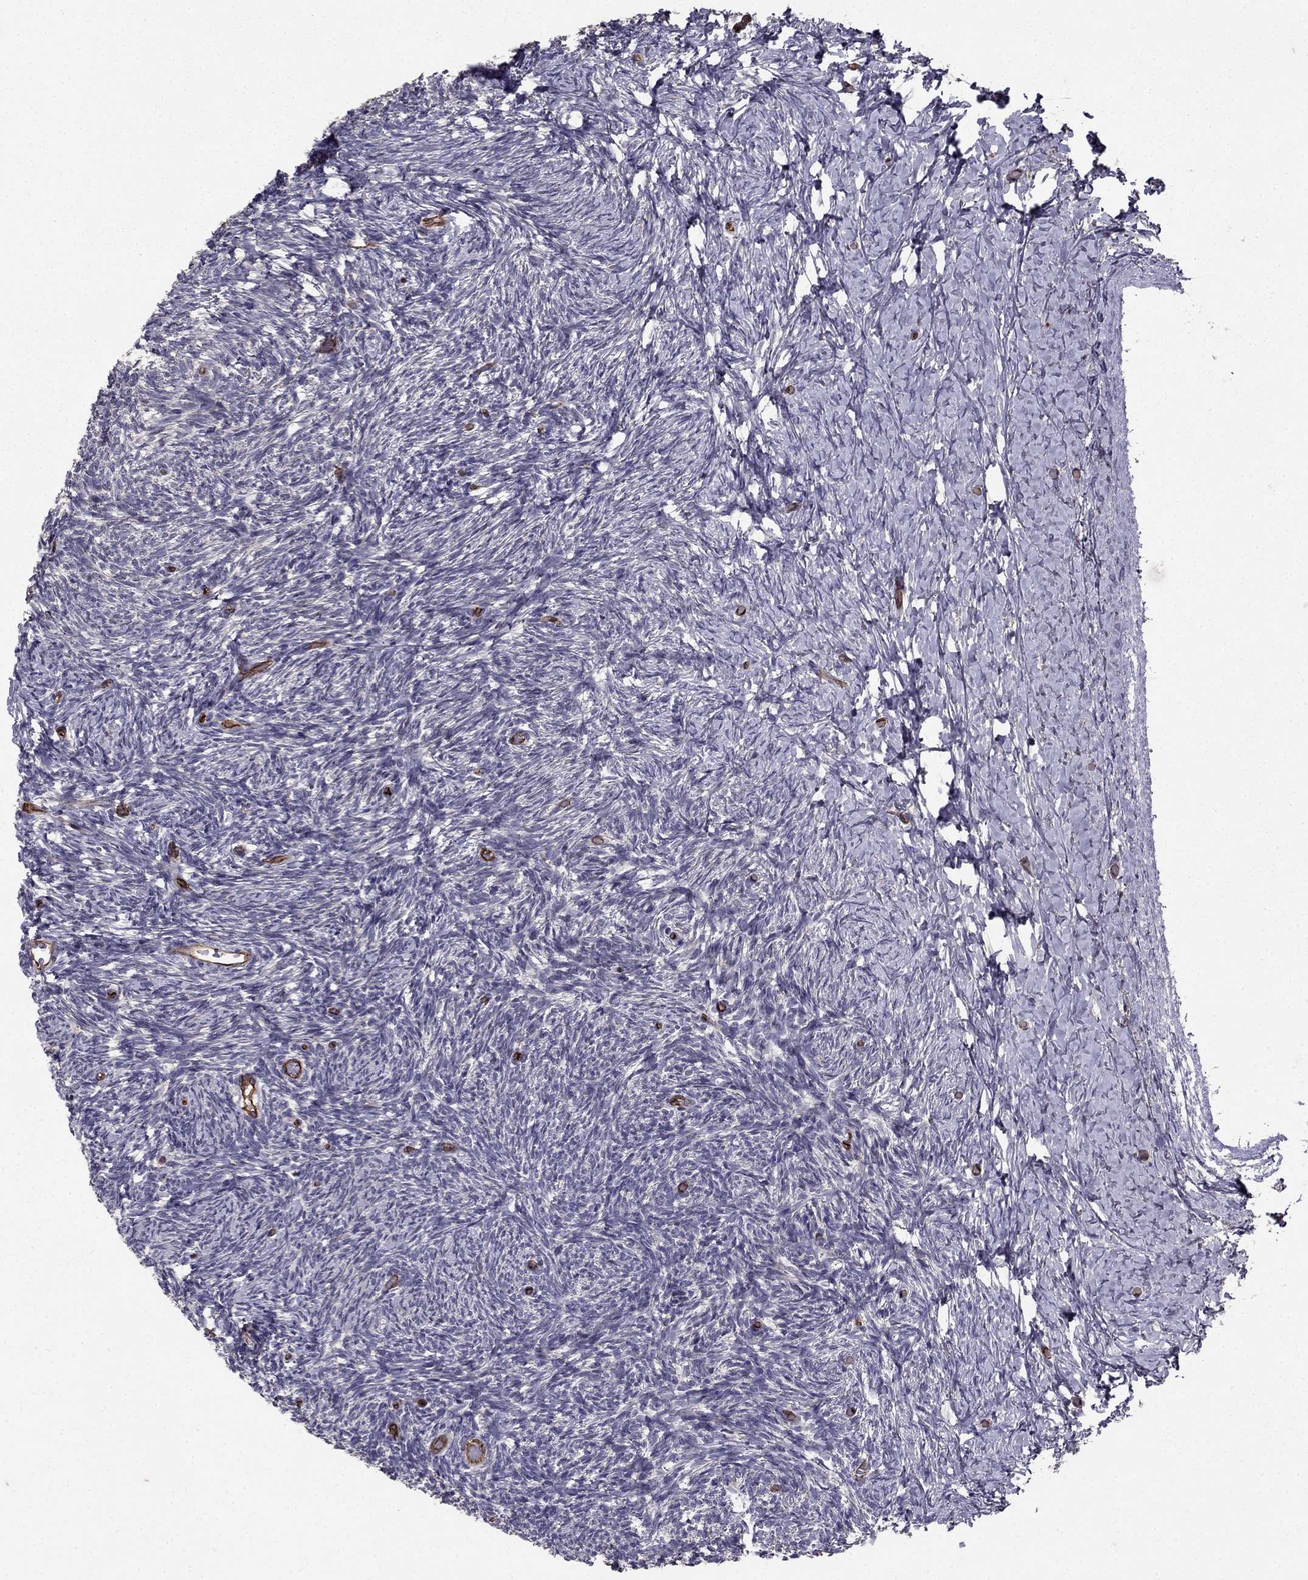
{"staining": {"intensity": "negative", "quantity": "none", "location": "none"}, "tissue": "ovary", "cell_type": "Follicle cells", "image_type": "normal", "snomed": [{"axis": "morphology", "description": "Normal tissue, NOS"}, {"axis": "topography", "description": "Ovary"}], "caption": "This is a image of immunohistochemistry (IHC) staining of benign ovary, which shows no positivity in follicle cells. (Immunohistochemistry, brightfield microscopy, high magnification).", "gene": "RASIP1", "patient": {"sex": "female", "age": 39}}